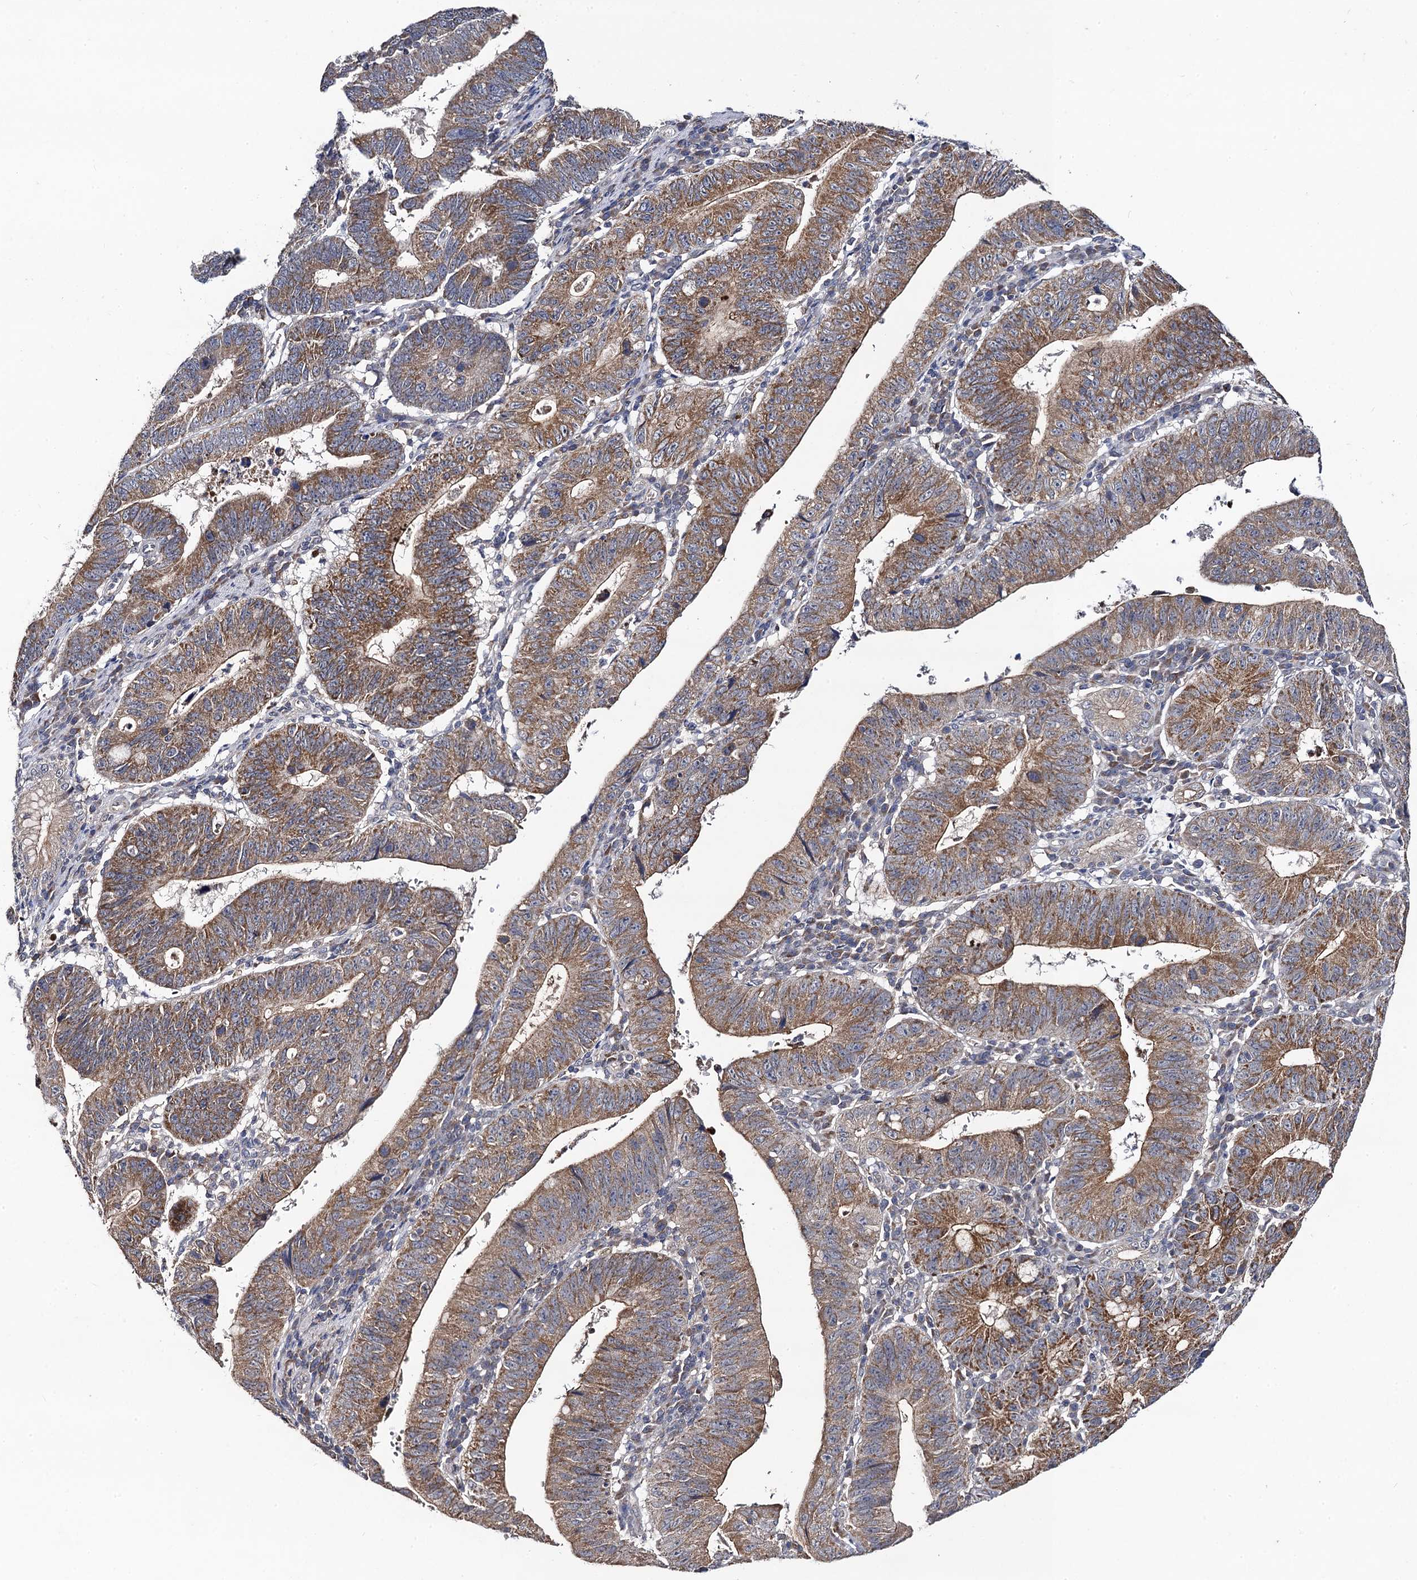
{"staining": {"intensity": "moderate", "quantity": ">75%", "location": "cytoplasmic/membranous"}, "tissue": "stomach cancer", "cell_type": "Tumor cells", "image_type": "cancer", "snomed": [{"axis": "morphology", "description": "Adenocarcinoma, NOS"}, {"axis": "topography", "description": "Stomach"}], "caption": "Tumor cells show medium levels of moderate cytoplasmic/membranous staining in about >75% of cells in human adenocarcinoma (stomach).", "gene": "VPS37D", "patient": {"sex": "male", "age": 59}}